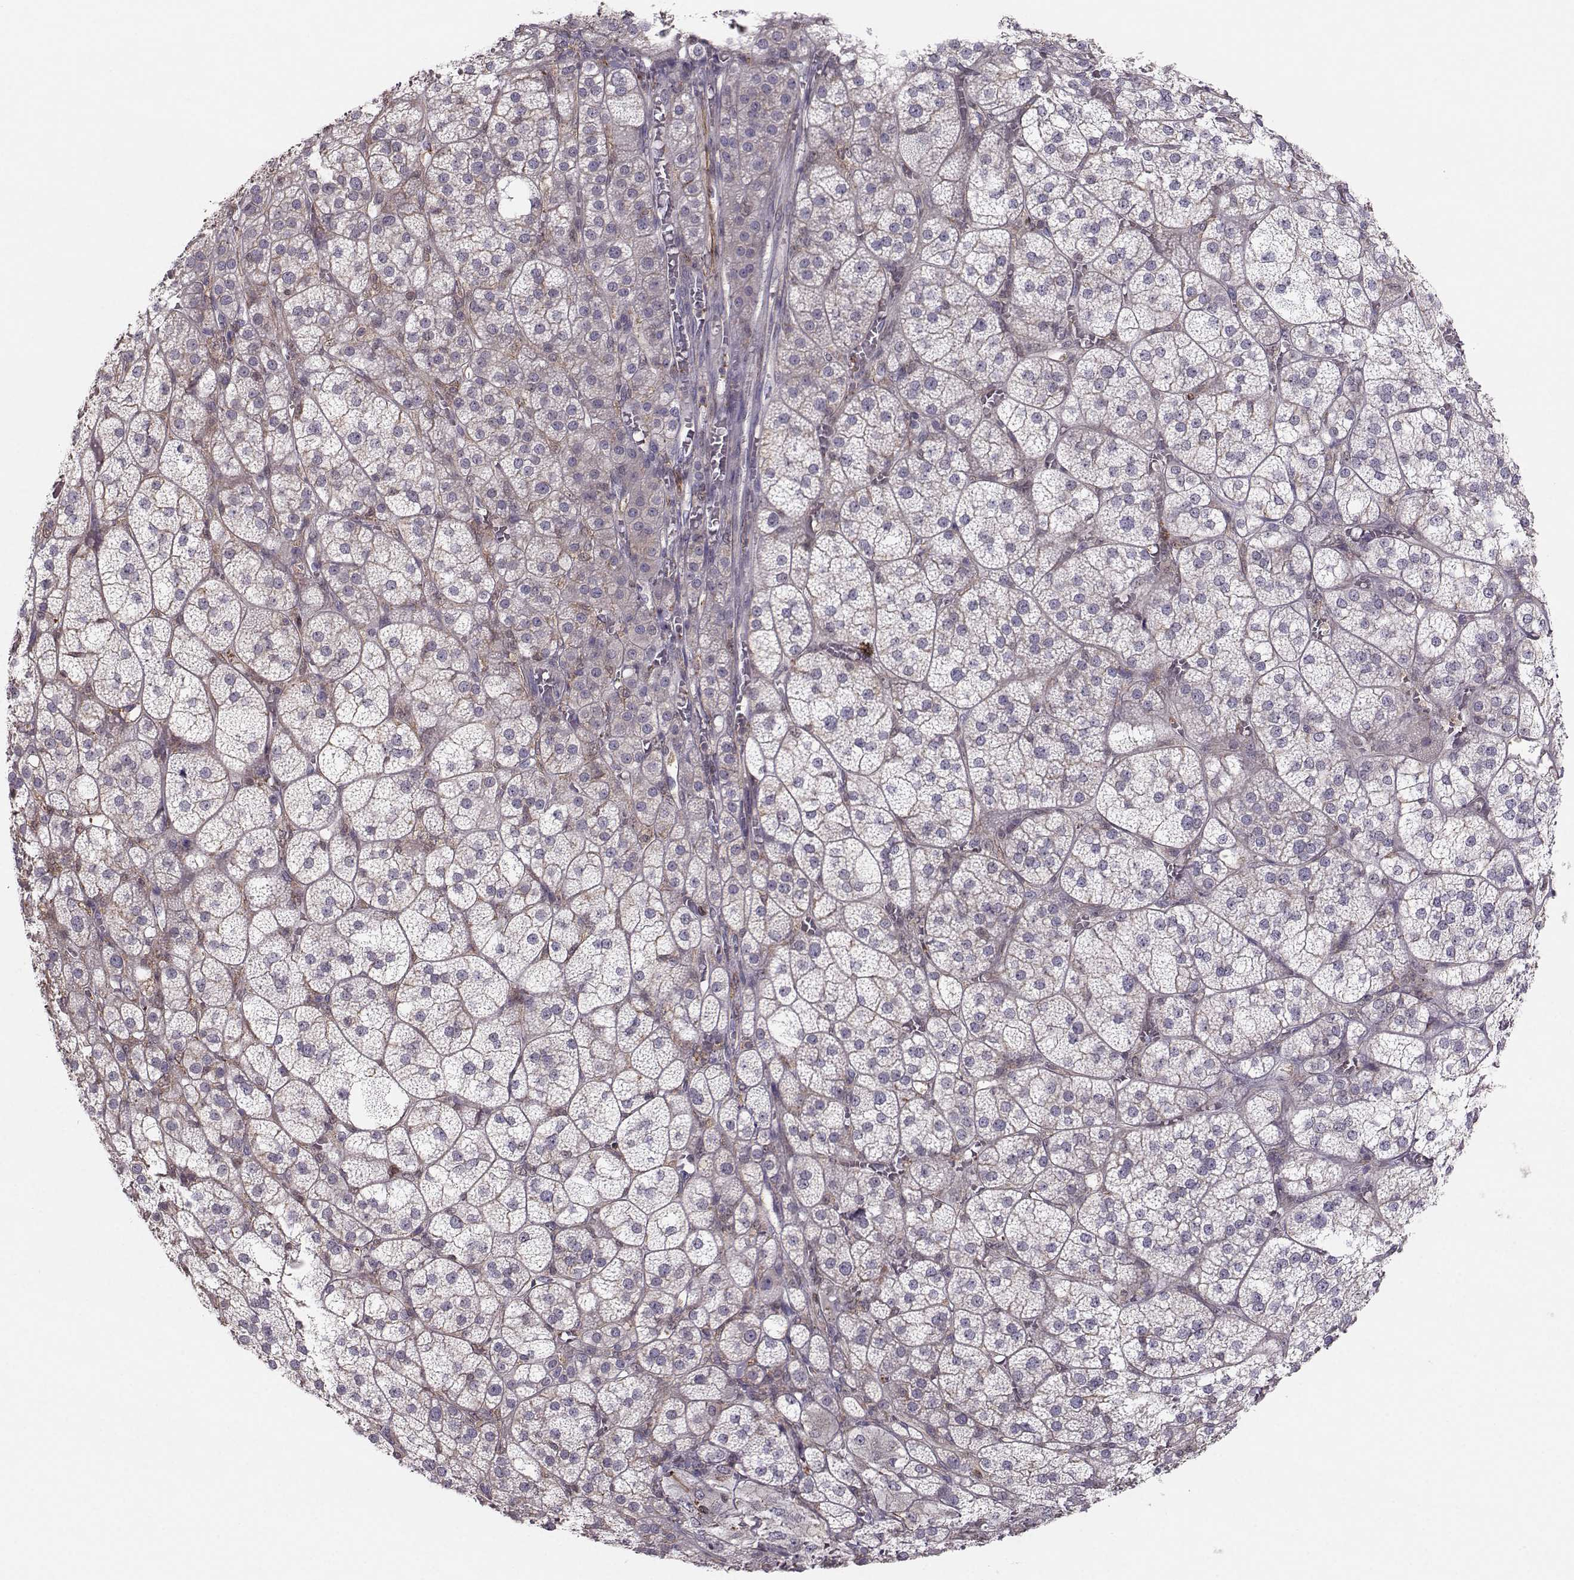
{"staining": {"intensity": "weak", "quantity": "25%-75%", "location": "cytoplasmic/membranous"}, "tissue": "adrenal gland", "cell_type": "Glandular cells", "image_type": "normal", "snomed": [{"axis": "morphology", "description": "Normal tissue, NOS"}, {"axis": "topography", "description": "Adrenal gland"}], "caption": "Benign adrenal gland shows weak cytoplasmic/membranous staining in approximately 25%-75% of glandular cells, visualized by immunohistochemistry. (IHC, brightfield microscopy, high magnification).", "gene": "ASB16", "patient": {"sex": "female", "age": 60}}